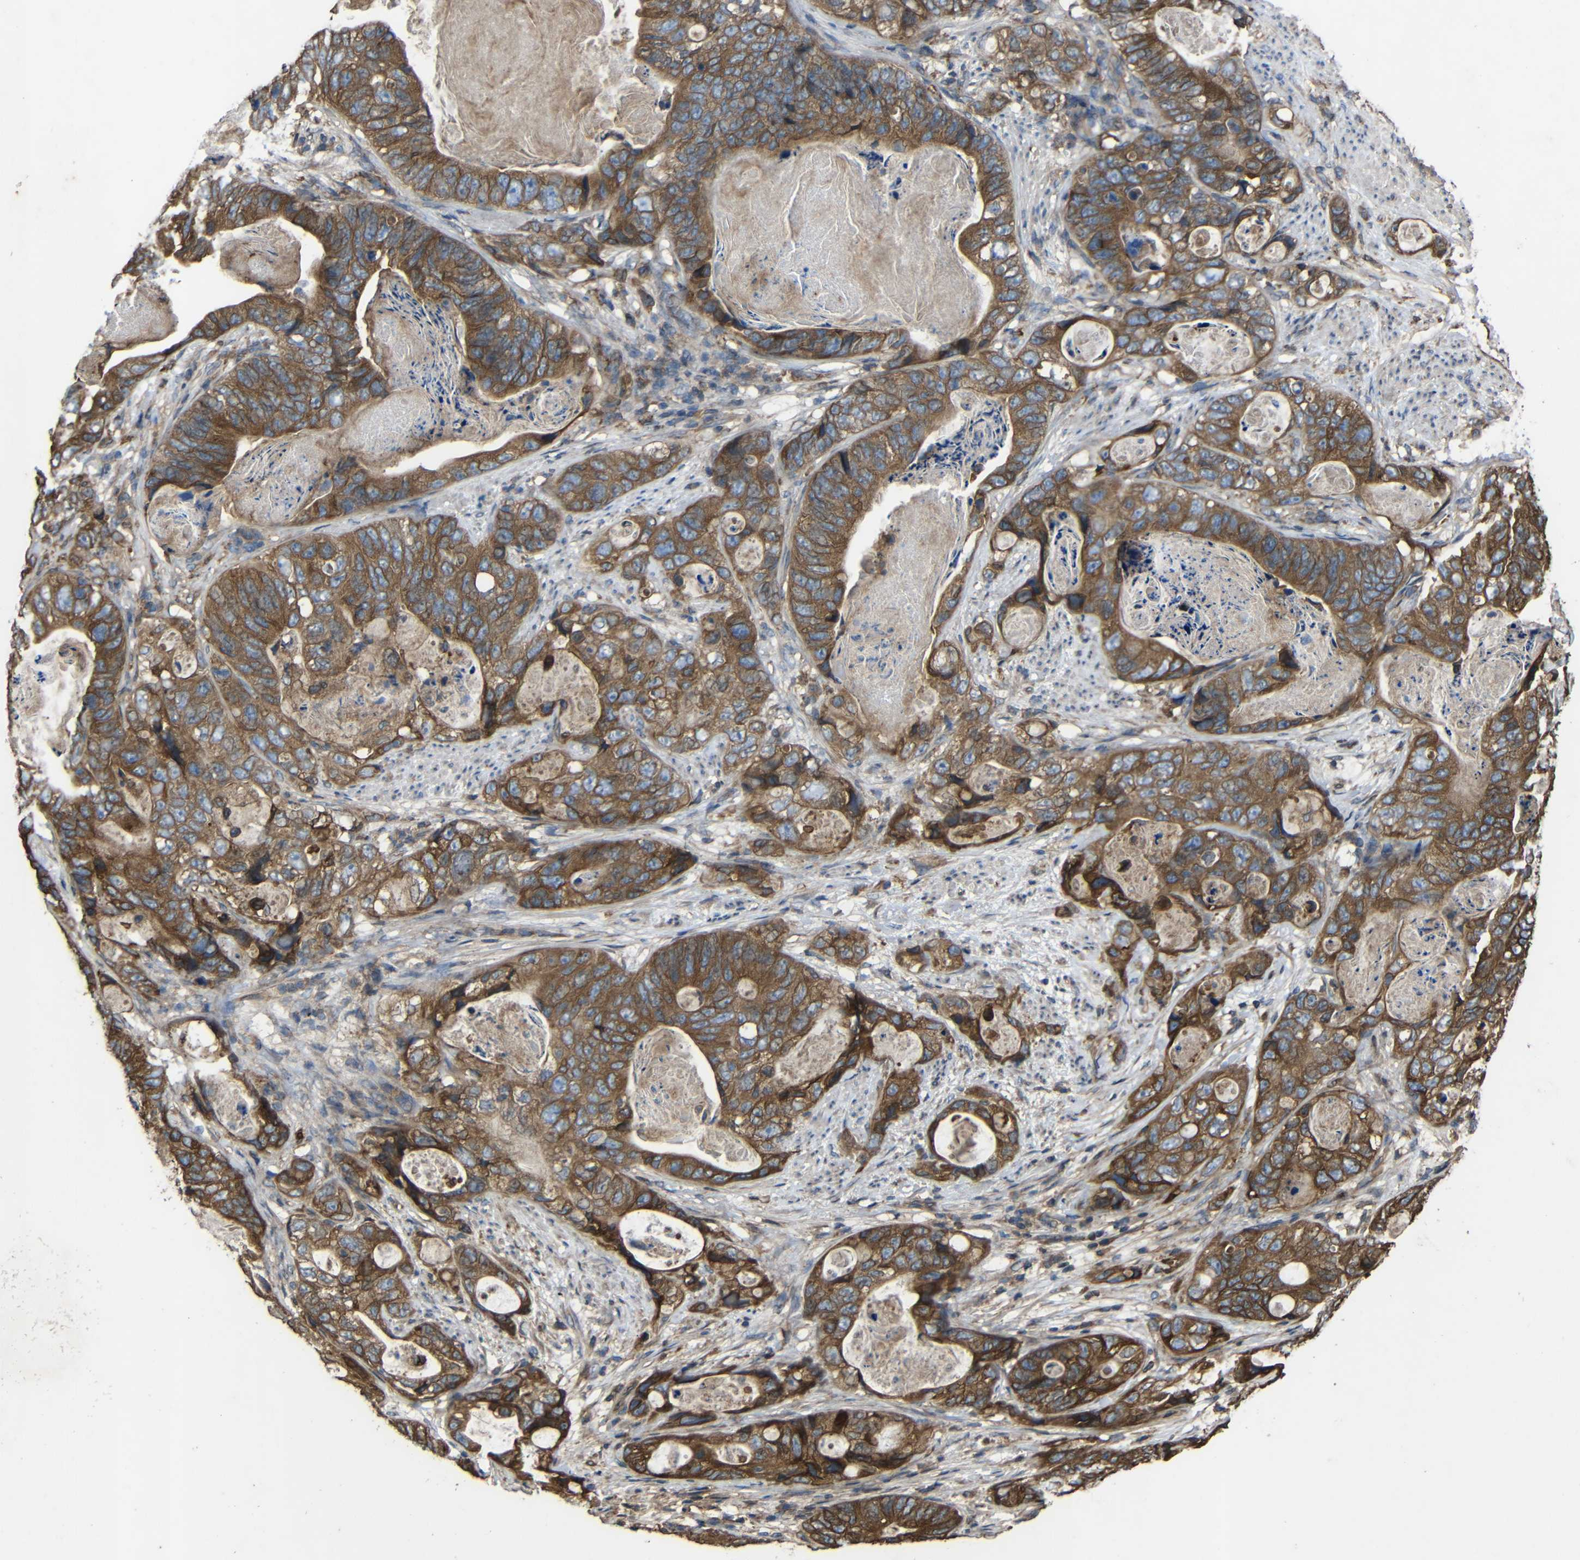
{"staining": {"intensity": "moderate", "quantity": ">75%", "location": "cytoplasmic/membranous"}, "tissue": "stomach cancer", "cell_type": "Tumor cells", "image_type": "cancer", "snomed": [{"axis": "morphology", "description": "Adenocarcinoma, NOS"}, {"axis": "topography", "description": "Stomach"}], "caption": "Moderate cytoplasmic/membranous staining for a protein is seen in approximately >75% of tumor cells of stomach cancer (adenocarcinoma) using immunohistochemistry.", "gene": "TREM2", "patient": {"sex": "female", "age": 89}}